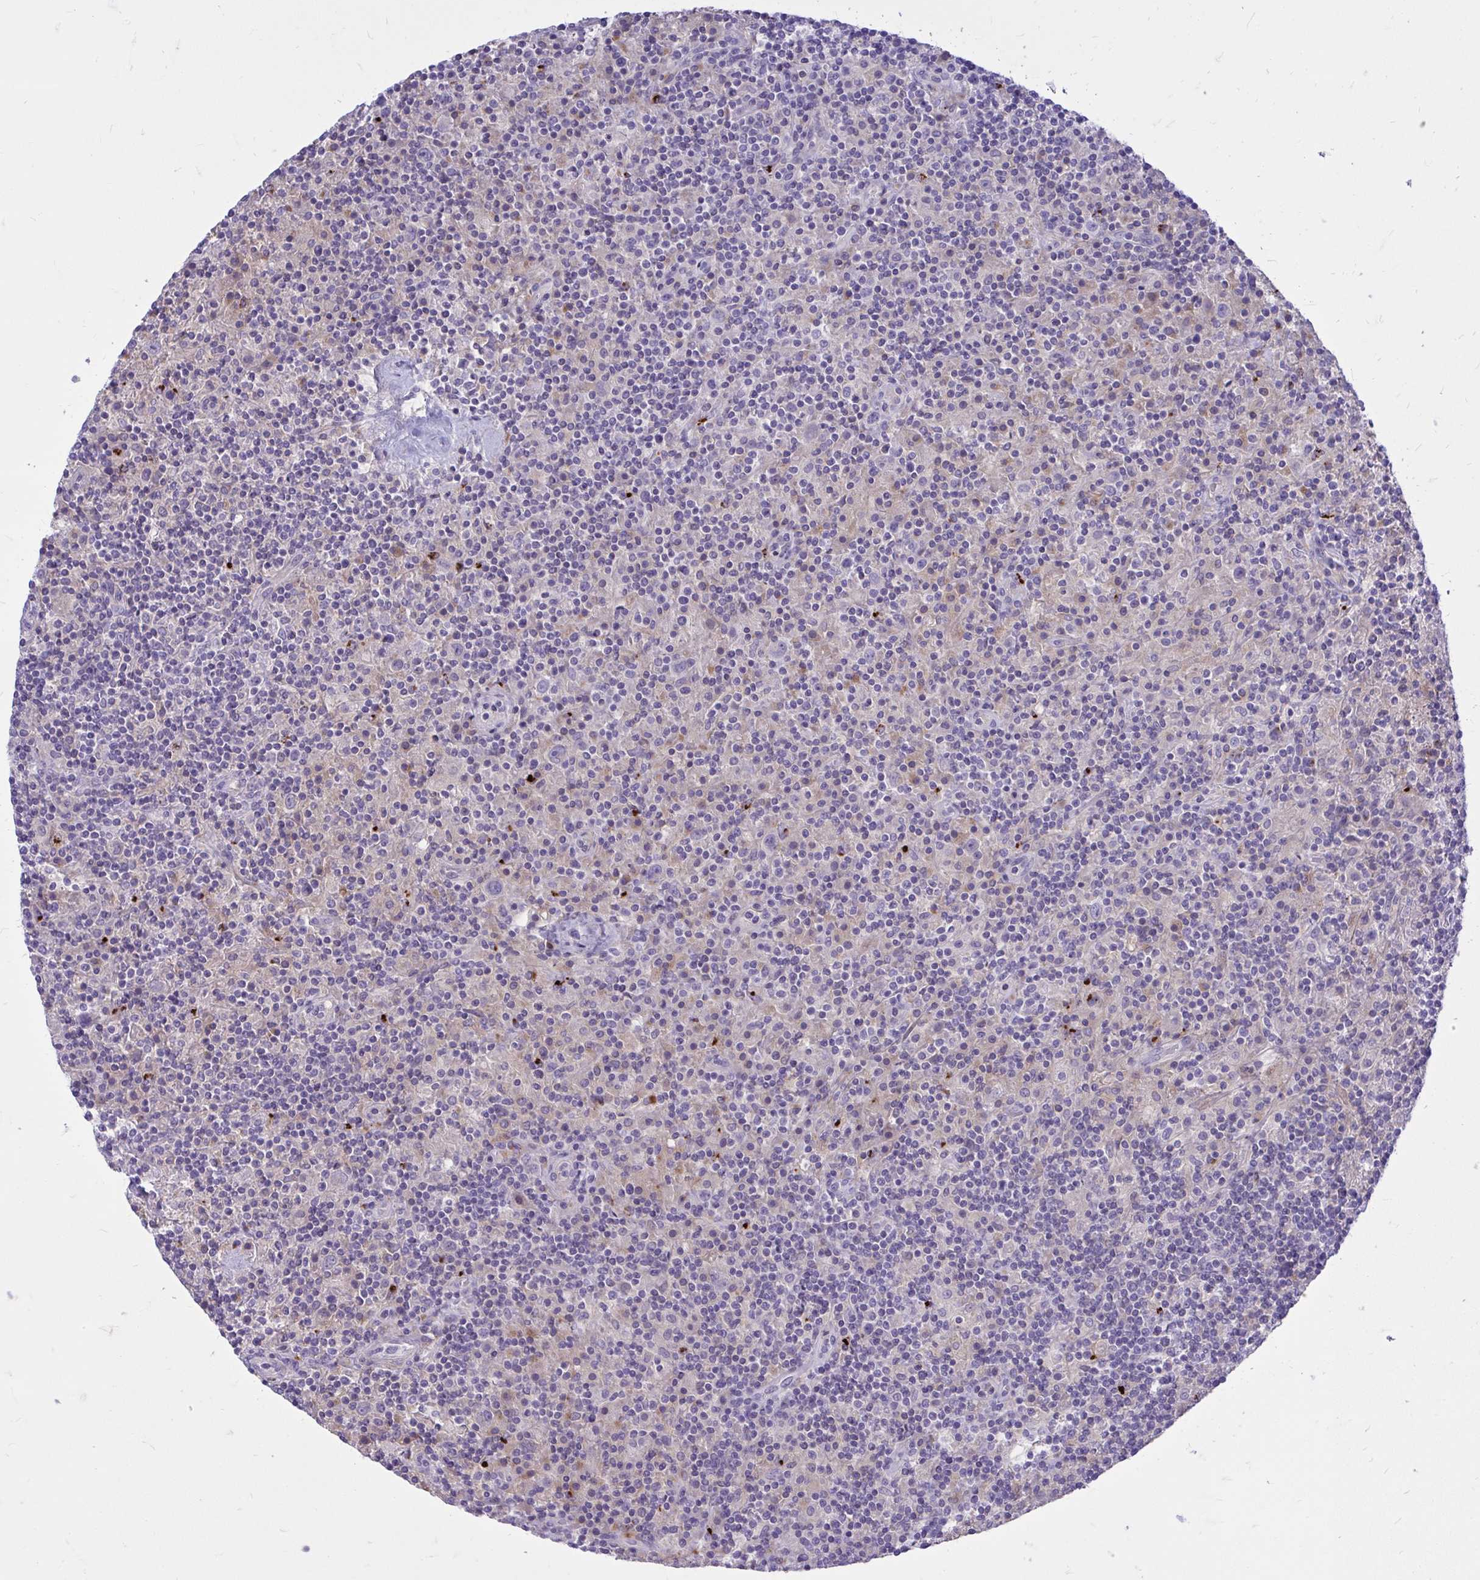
{"staining": {"intensity": "negative", "quantity": "none", "location": "none"}, "tissue": "lymphoma", "cell_type": "Tumor cells", "image_type": "cancer", "snomed": [{"axis": "morphology", "description": "Hodgkin's disease, NOS"}, {"axis": "topography", "description": "Lymph node"}], "caption": "Tumor cells are negative for brown protein staining in Hodgkin's disease.", "gene": "TP53I11", "patient": {"sex": "male", "age": 70}}